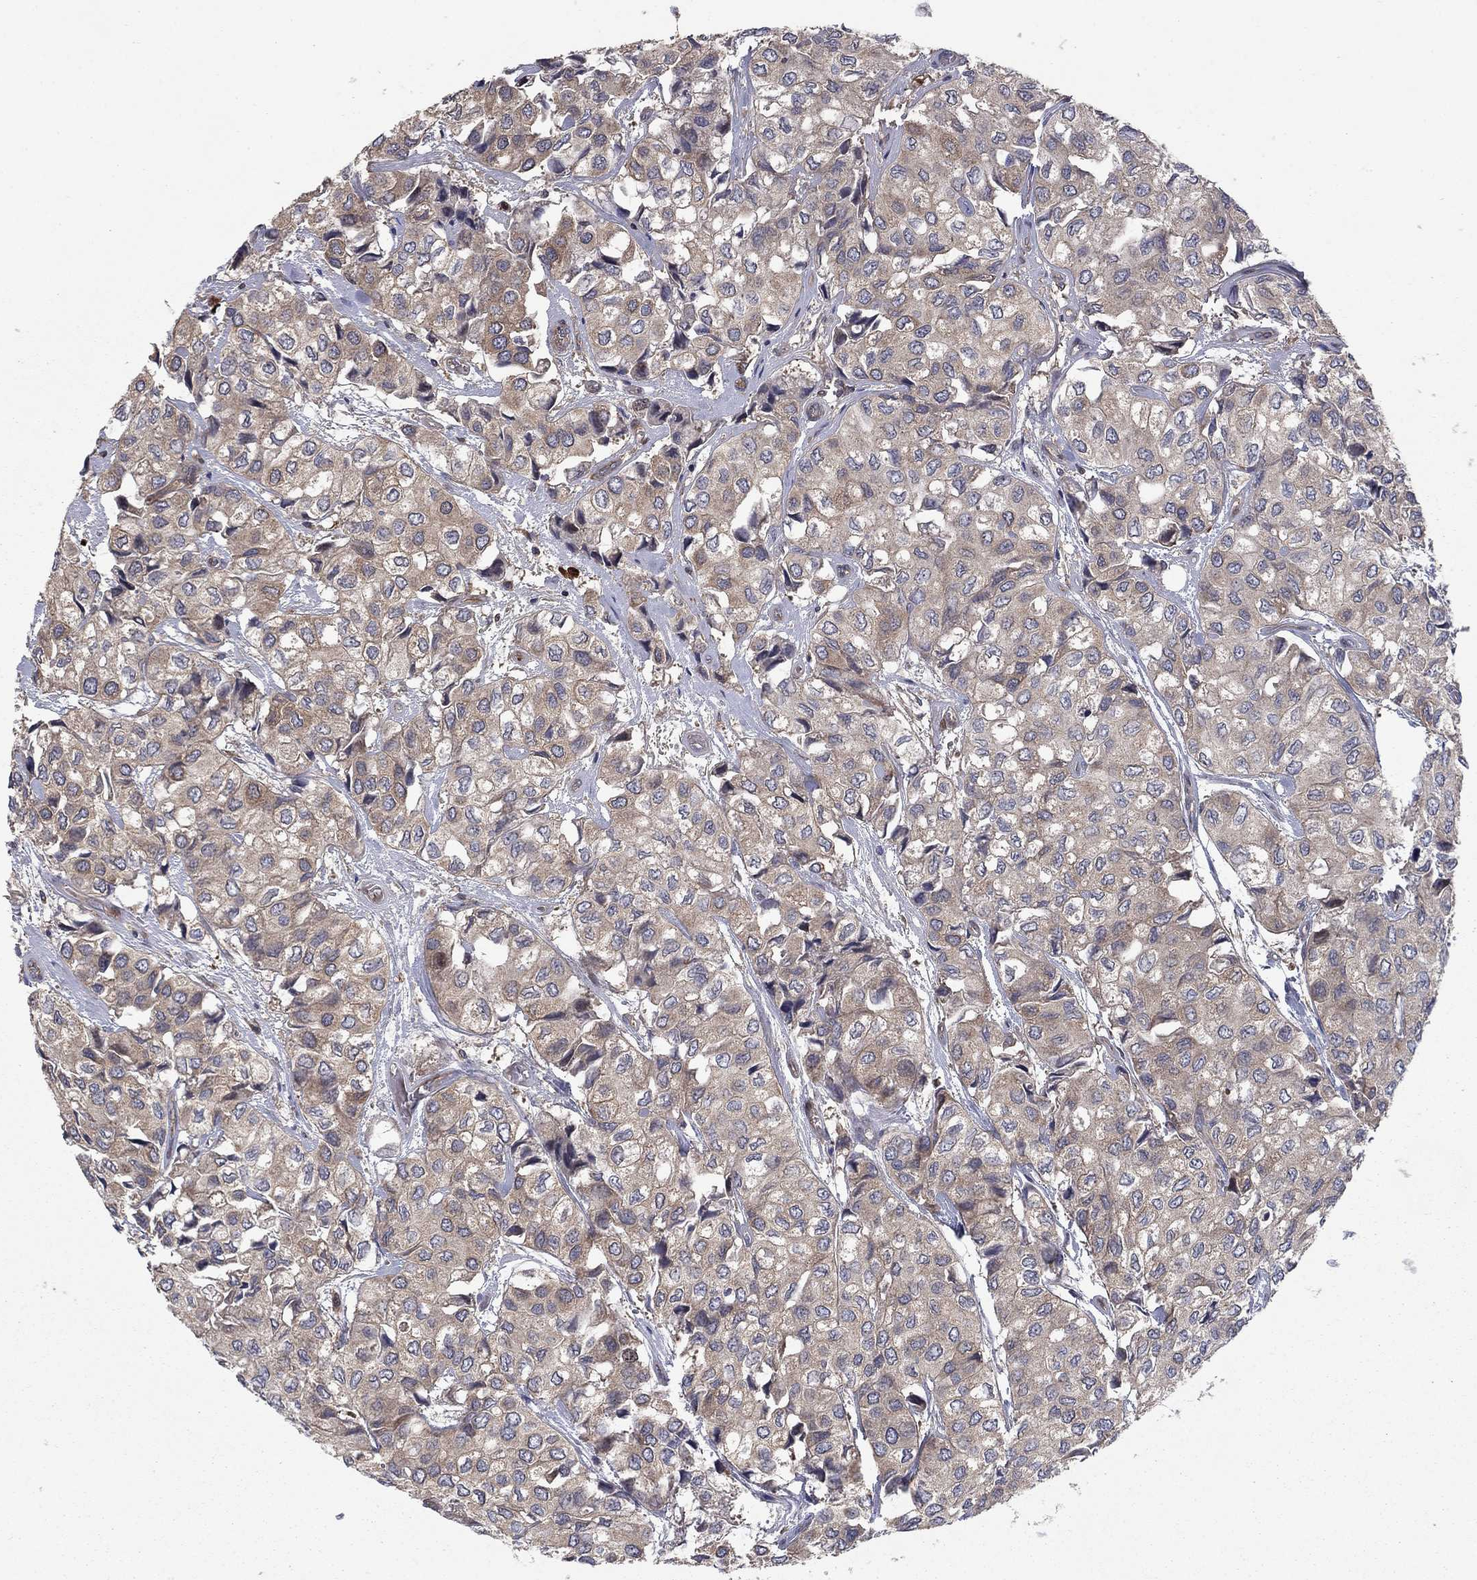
{"staining": {"intensity": "weak", "quantity": "25%-75%", "location": "cytoplasmic/membranous"}, "tissue": "urothelial cancer", "cell_type": "Tumor cells", "image_type": "cancer", "snomed": [{"axis": "morphology", "description": "Urothelial carcinoma, High grade"}, {"axis": "topography", "description": "Urinary bladder"}], "caption": "Protein staining of high-grade urothelial carcinoma tissue displays weak cytoplasmic/membranous staining in about 25%-75% of tumor cells.", "gene": "HDAC4", "patient": {"sex": "male", "age": 73}}